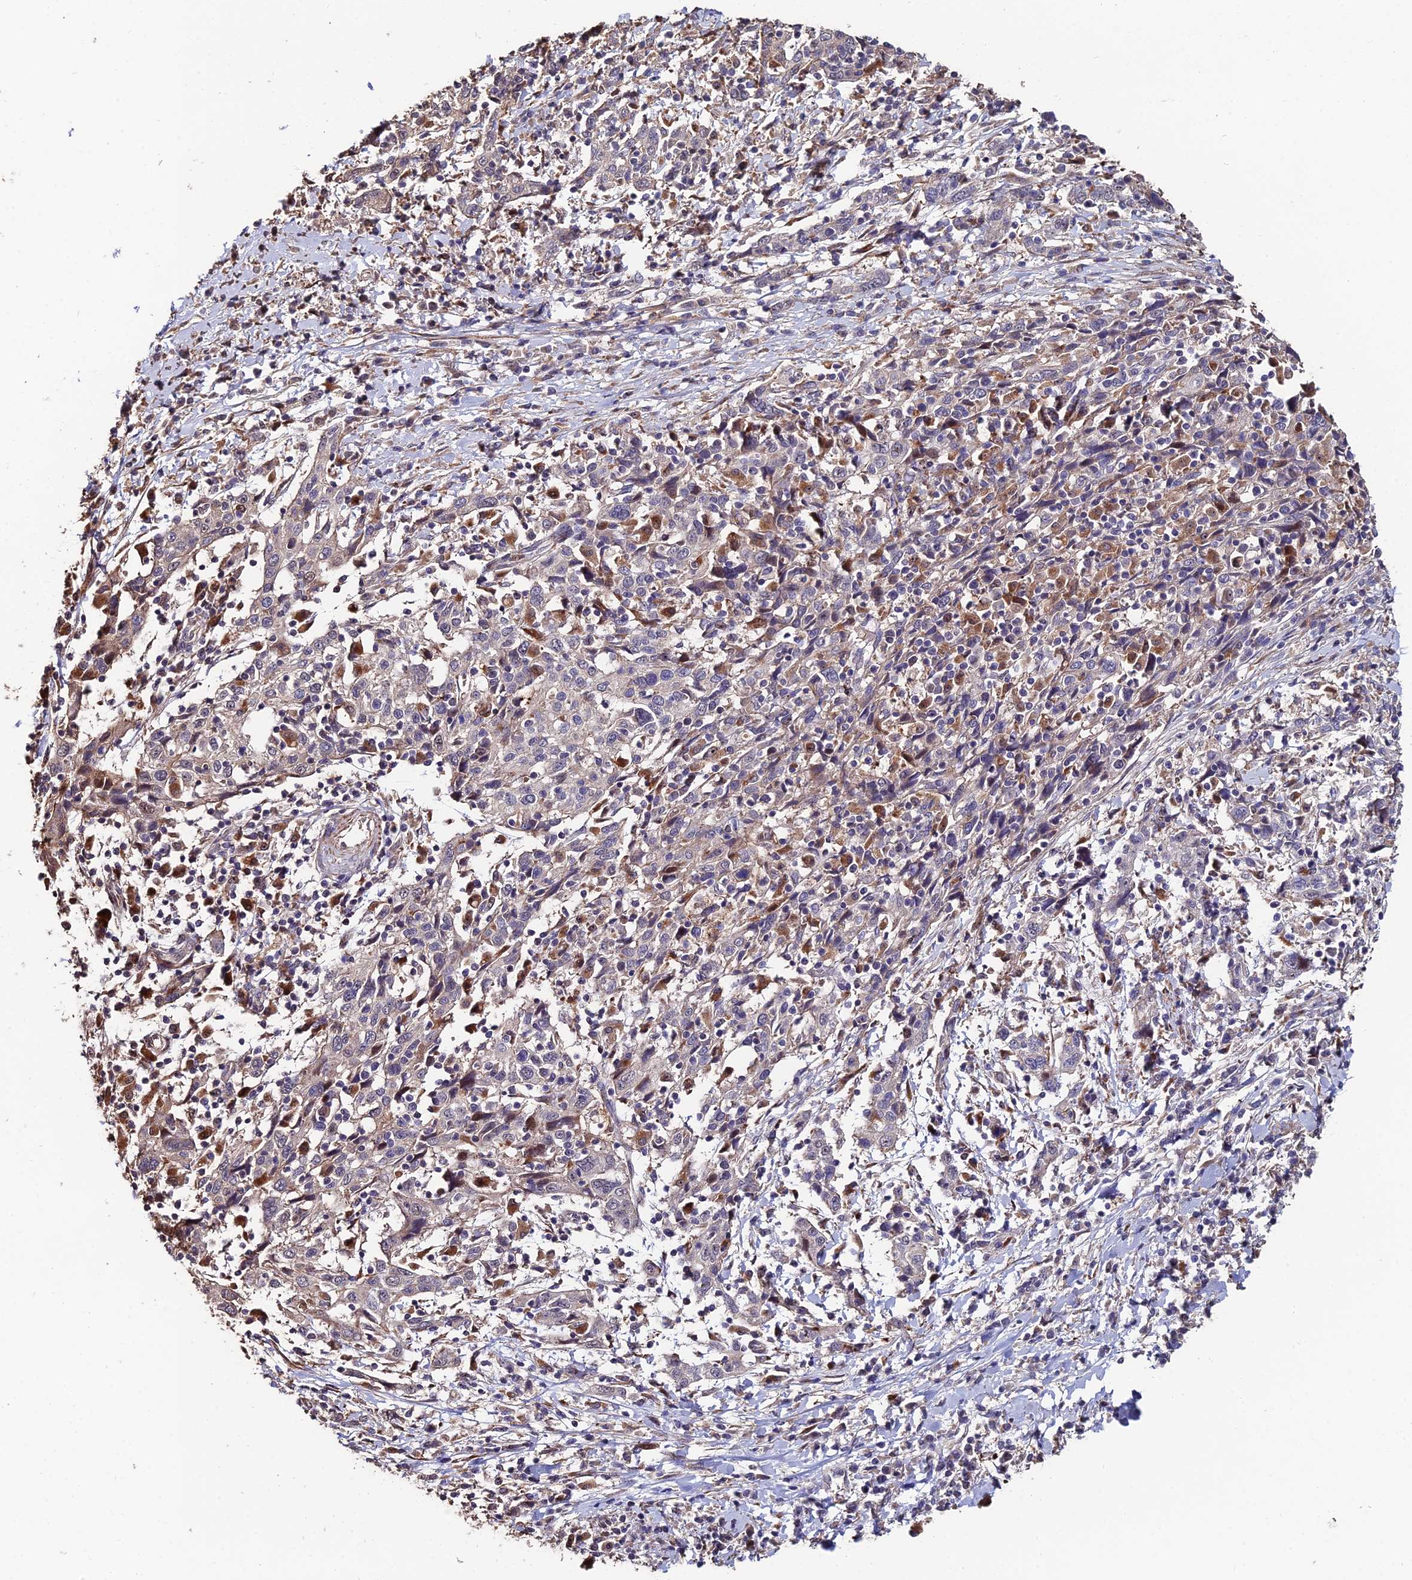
{"staining": {"intensity": "negative", "quantity": "none", "location": "none"}, "tissue": "cervical cancer", "cell_type": "Tumor cells", "image_type": "cancer", "snomed": [{"axis": "morphology", "description": "Squamous cell carcinoma, NOS"}, {"axis": "topography", "description": "Cervix"}], "caption": "This is an immunohistochemistry micrograph of human squamous cell carcinoma (cervical). There is no expression in tumor cells.", "gene": "ACTR5", "patient": {"sex": "female", "age": 46}}